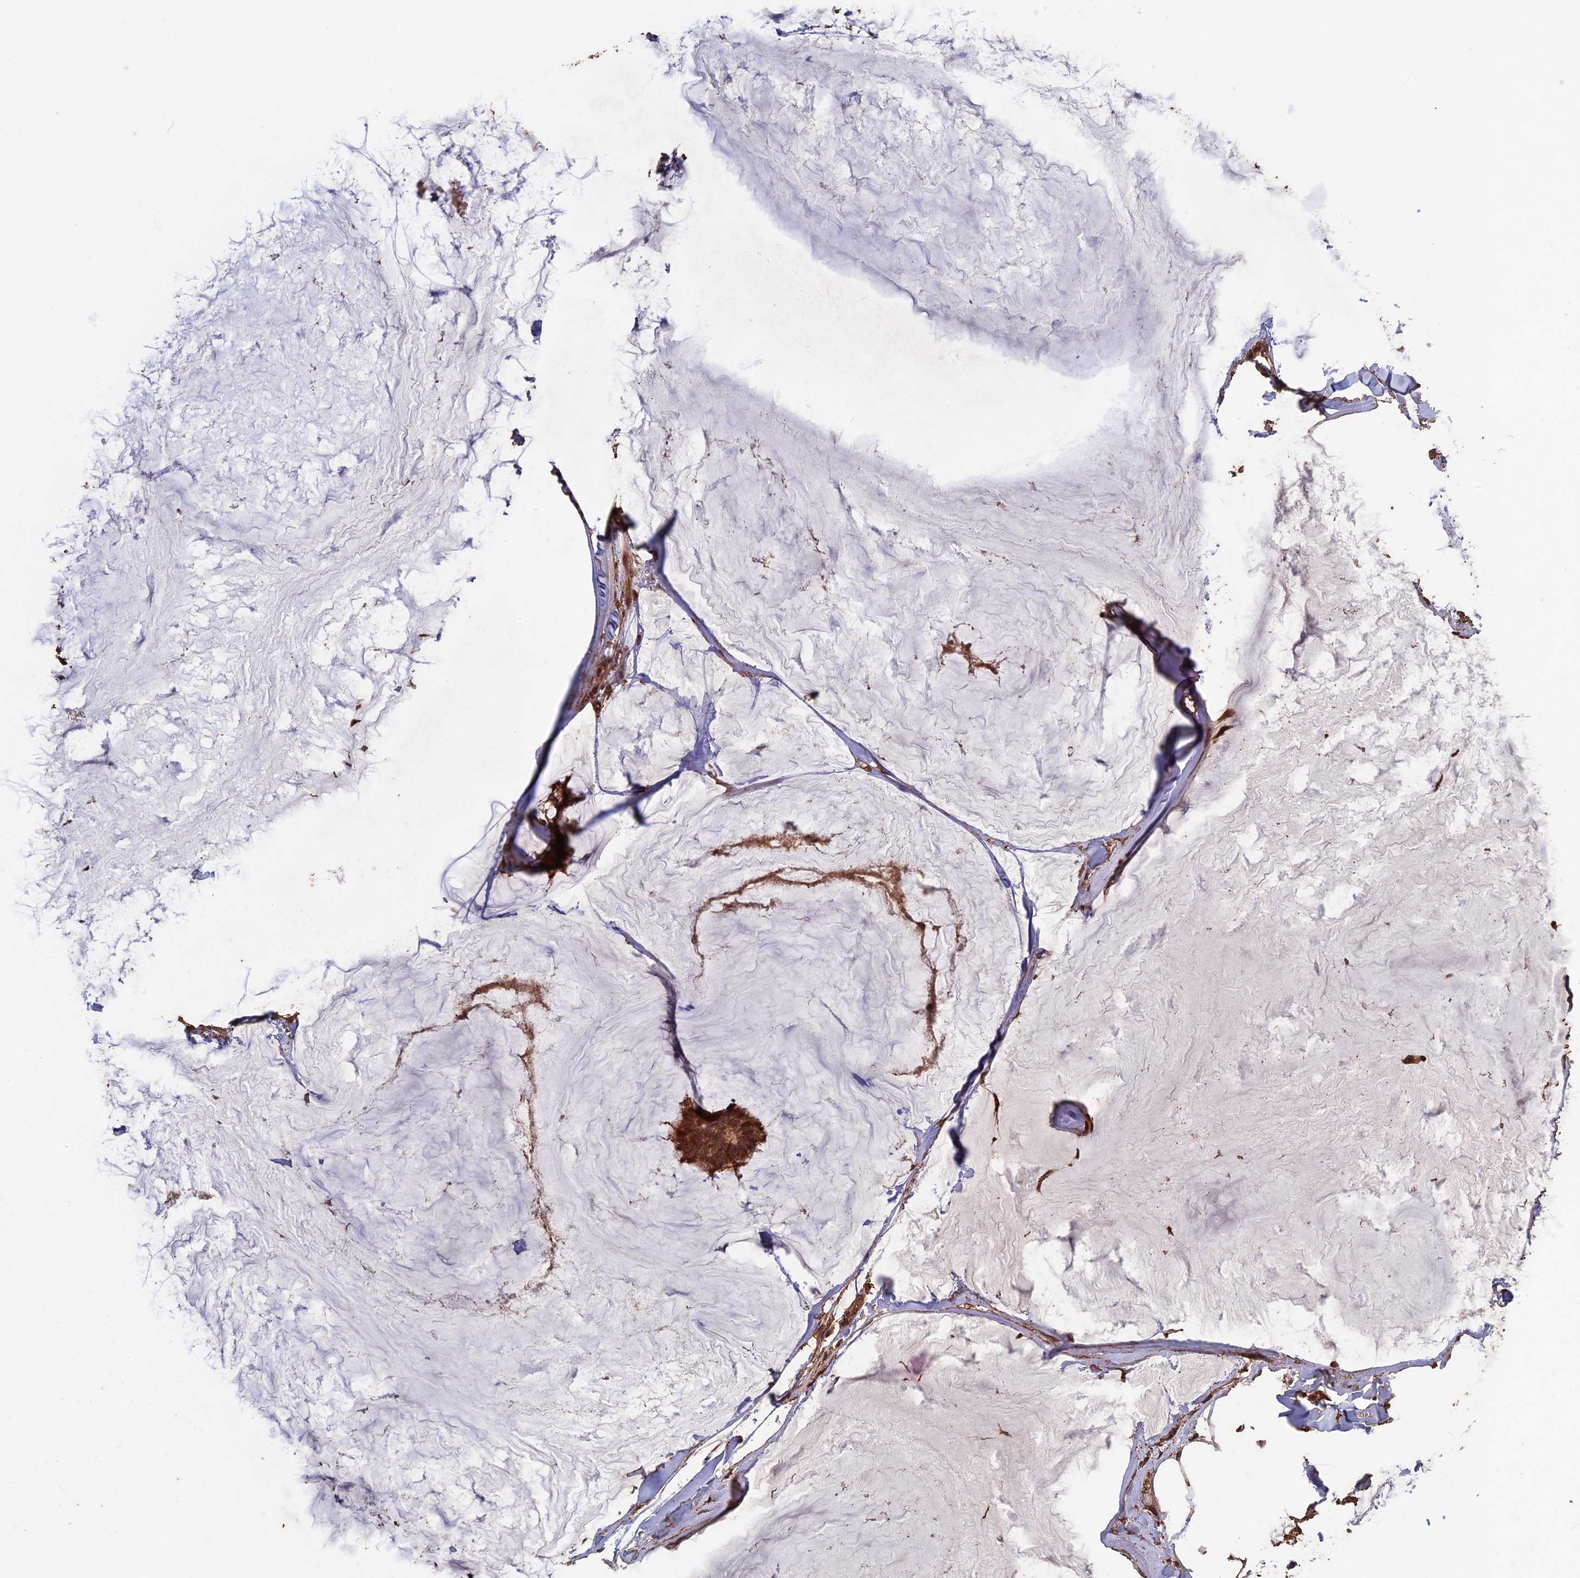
{"staining": {"intensity": "moderate", "quantity": ">75%", "location": "cytoplasmic/membranous"}, "tissue": "breast cancer", "cell_type": "Tumor cells", "image_type": "cancer", "snomed": [{"axis": "morphology", "description": "Duct carcinoma"}, {"axis": "topography", "description": "Breast"}], "caption": "Human breast invasive ductal carcinoma stained for a protein (brown) exhibits moderate cytoplasmic/membranous positive expression in approximately >75% of tumor cells.", "gene": "HUNK", "patient": {"sex": "female", "age": 93}}